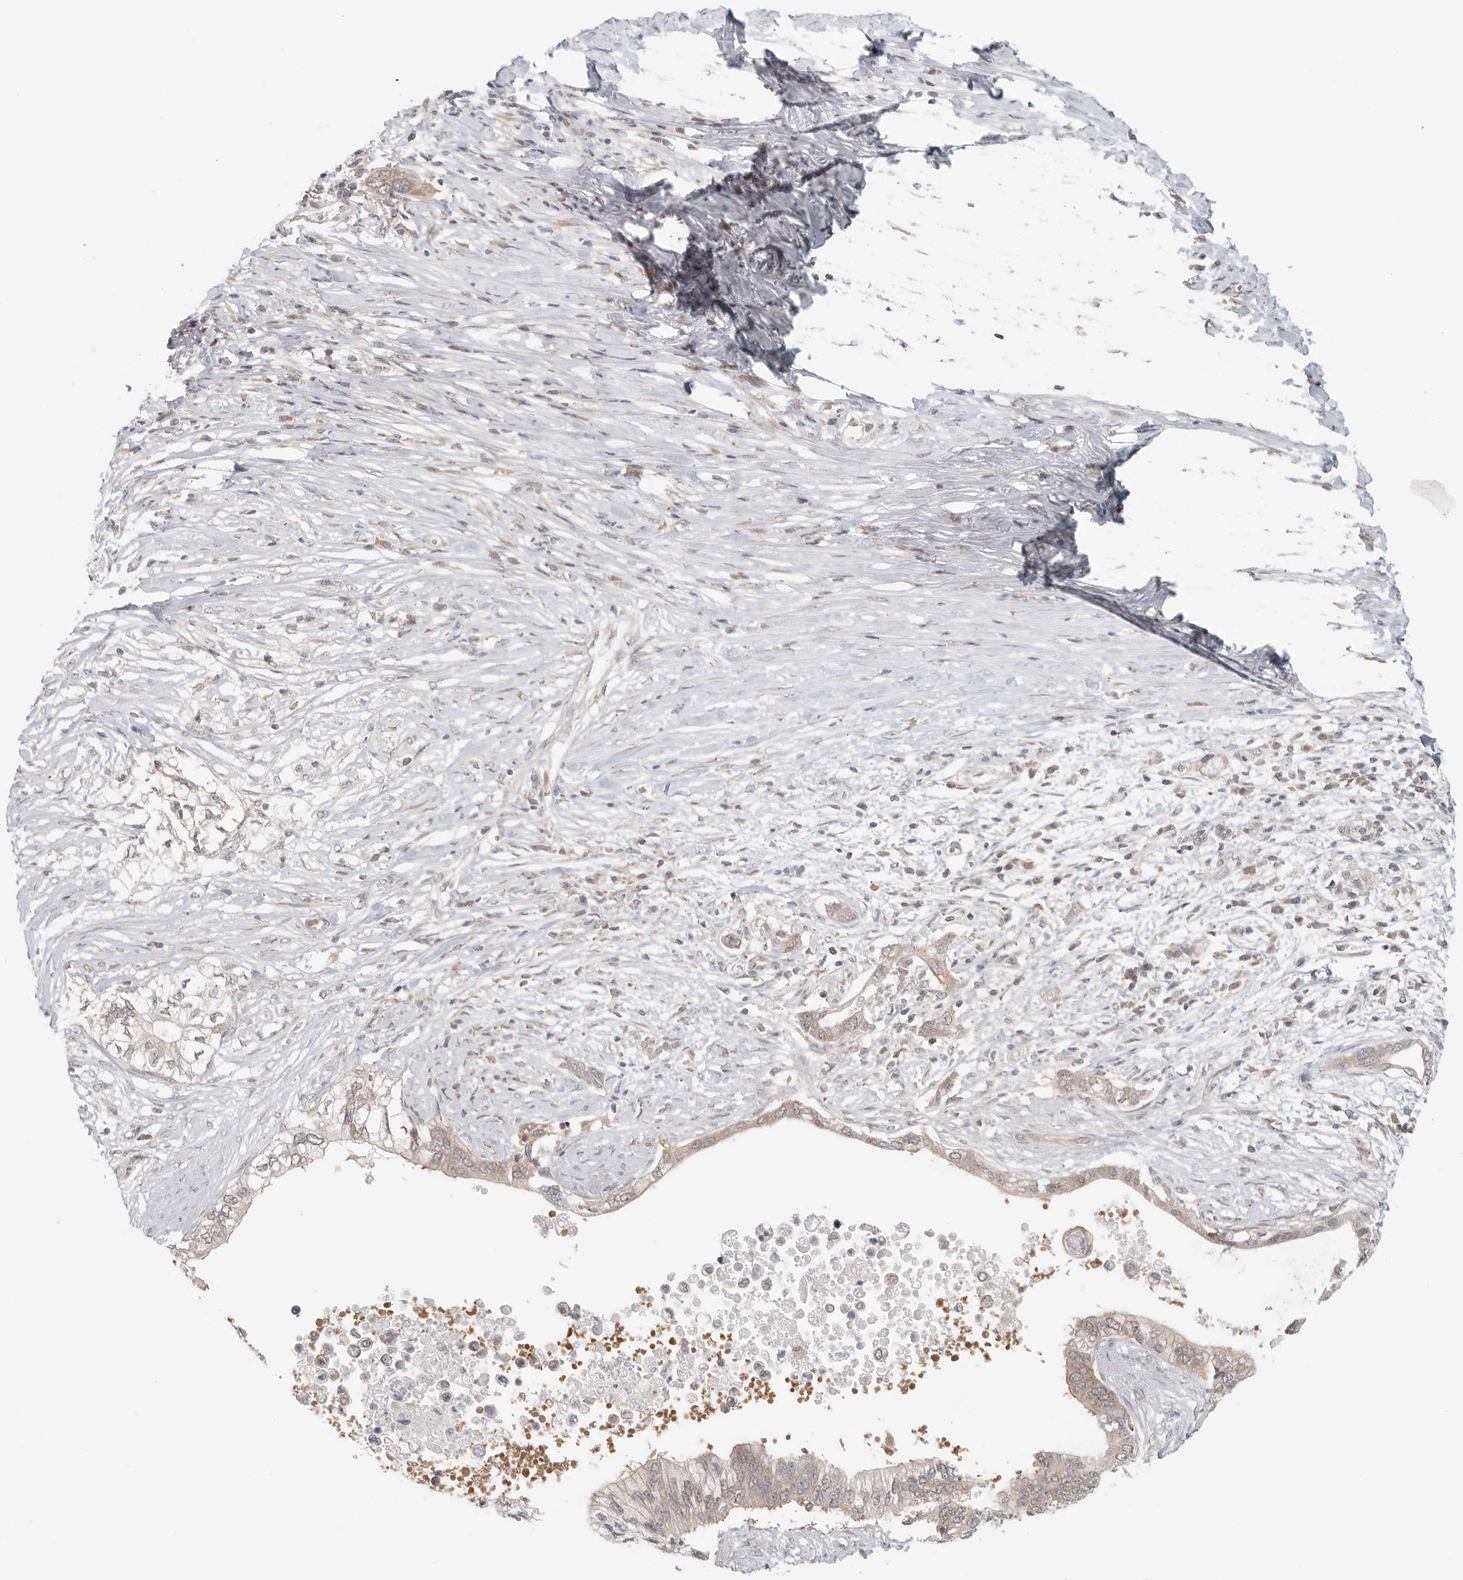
{"staining": {"intensity": "negative", "quantity": "none", "location": "none"}, "tissue": "pancreatic cancer", "cell_type": "Tumor cells", "image_type": "cancer", "snomed": [{"axis": "morphology", "description": "Normal tissue, NOS"}, {"axis": "morphology", "description": "Adenocarcinoma, NOS"}, {"axis": "topography", "description": "Pancreas"}, {"axis": "topography", "description": "Peripheral nerve tissue"}], "caption": "Immunohistochemistry micrograph of neoplastic tissue: pancreatic cancer (adenocarcinoma) stained with DAB displays no significant protein expression in tumor cells.", "gene": "HDAC6", "patient": {"sex": "male", "age": 59}}